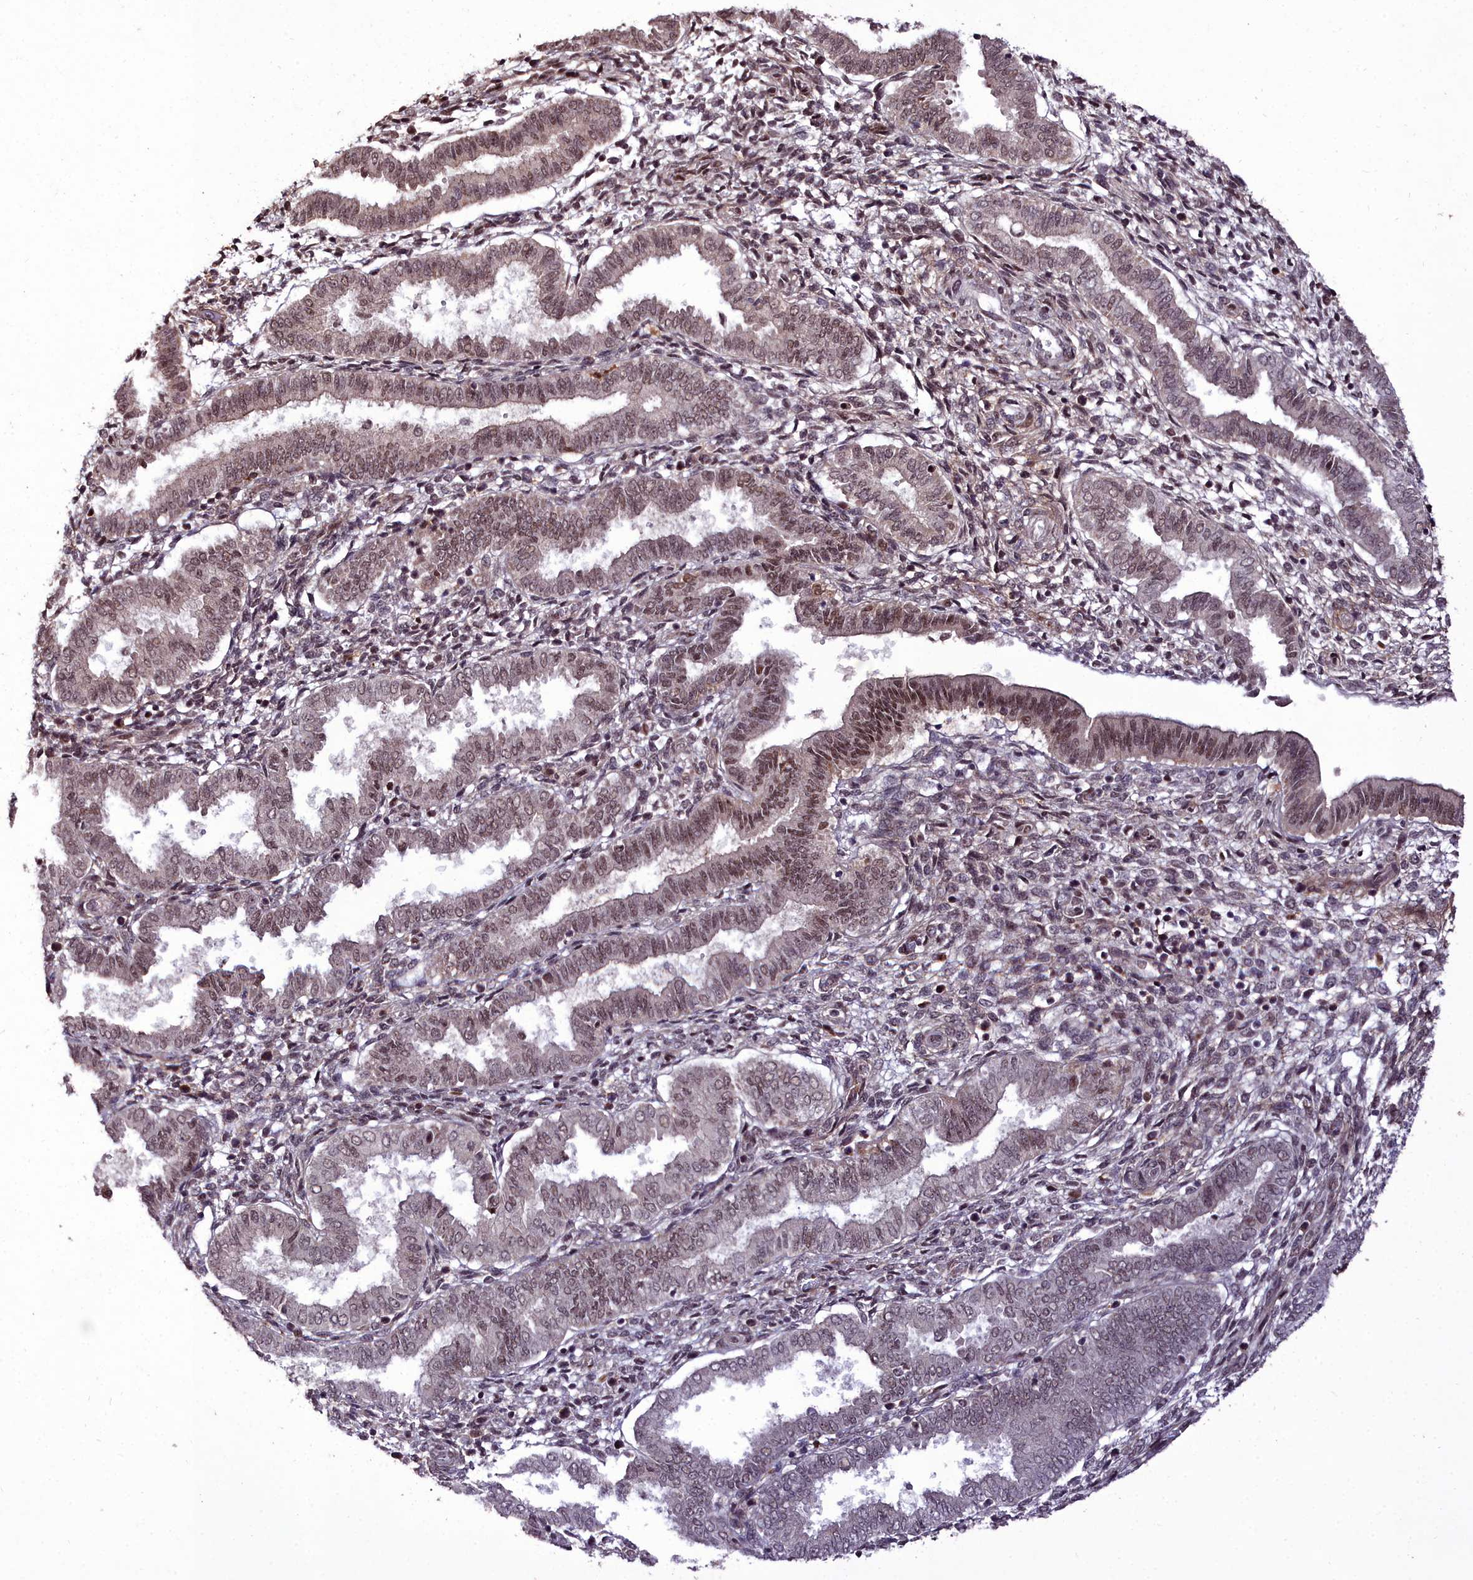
{"staining": {"intensity": "moderate", "quantity": "<25%", "location": "nuclear"}, "tissue": "endometrium", "cell_type": "Cells in endometrial stroma", "image_type": "normal", "snomed": [{"axis": "morphology", "description": "Normal tissue, NOS"}, {"axis": "topography", "description": "Endometrium"}], "caption": "Moderate nuclear positivity for a protein is appreciated in about <25% of cells in endometrial stroma of normal endometrium using IHC.", "gene": "CXXC1", "patient": {"sex": "female", "age": 24}}